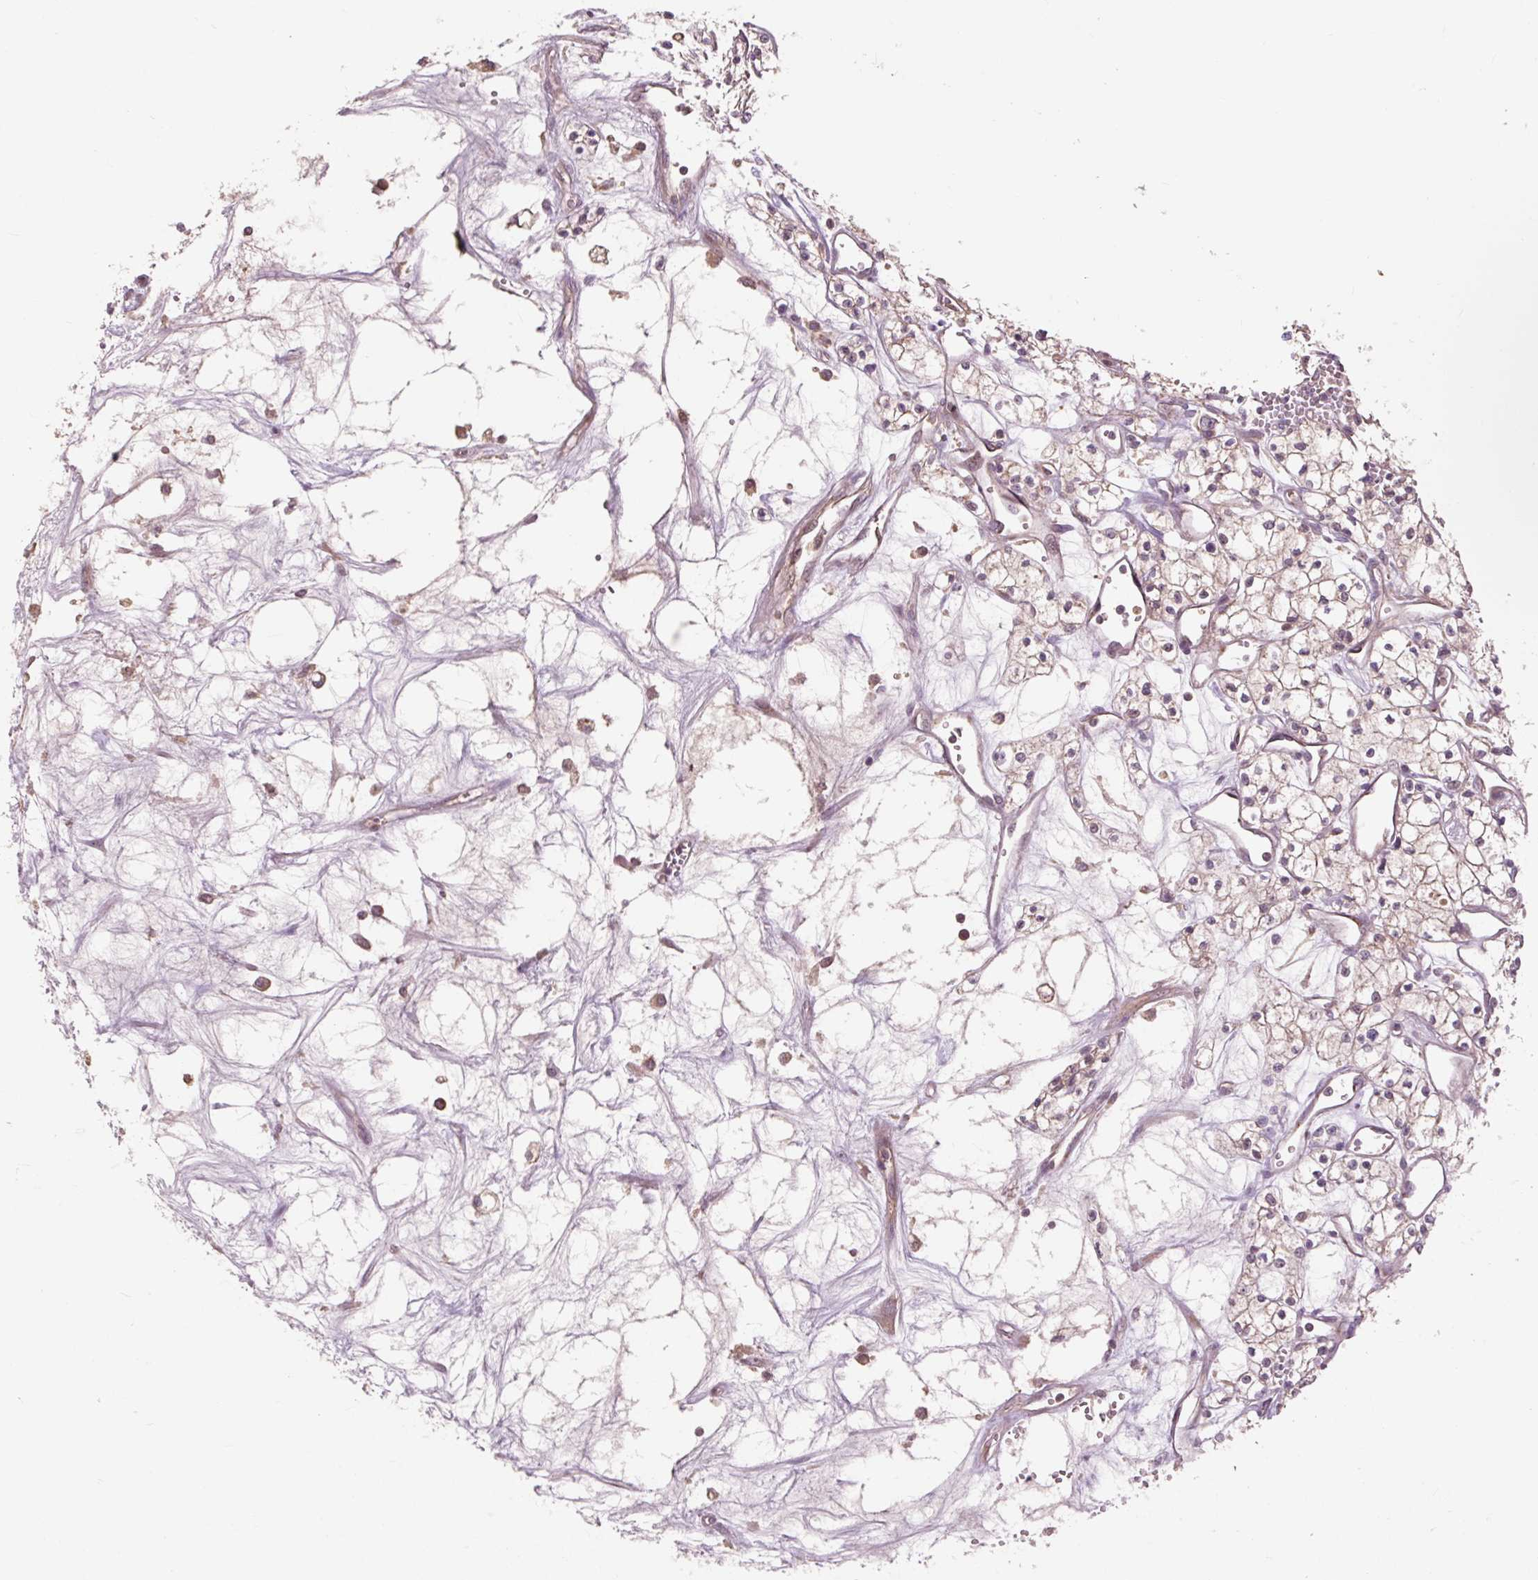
{"staining": {"intensity": "negative", "quantity": "none", "location": "none"}, "tissue": "renal cancer", "cell_type": "Tumor cells", "image_type": "cancer", "snomed": [{"axis": "morphology", "description": "Adenocarcinoma, NOS"}, {"axis": "topography", "description": "Kidney"}], "caption": "IHC of human renal cancer (adenocarcinoma) demonstrates no positivity in tumor cells.", "gene": "MMS19", "patient": {"sex": "male", "age": 59}}